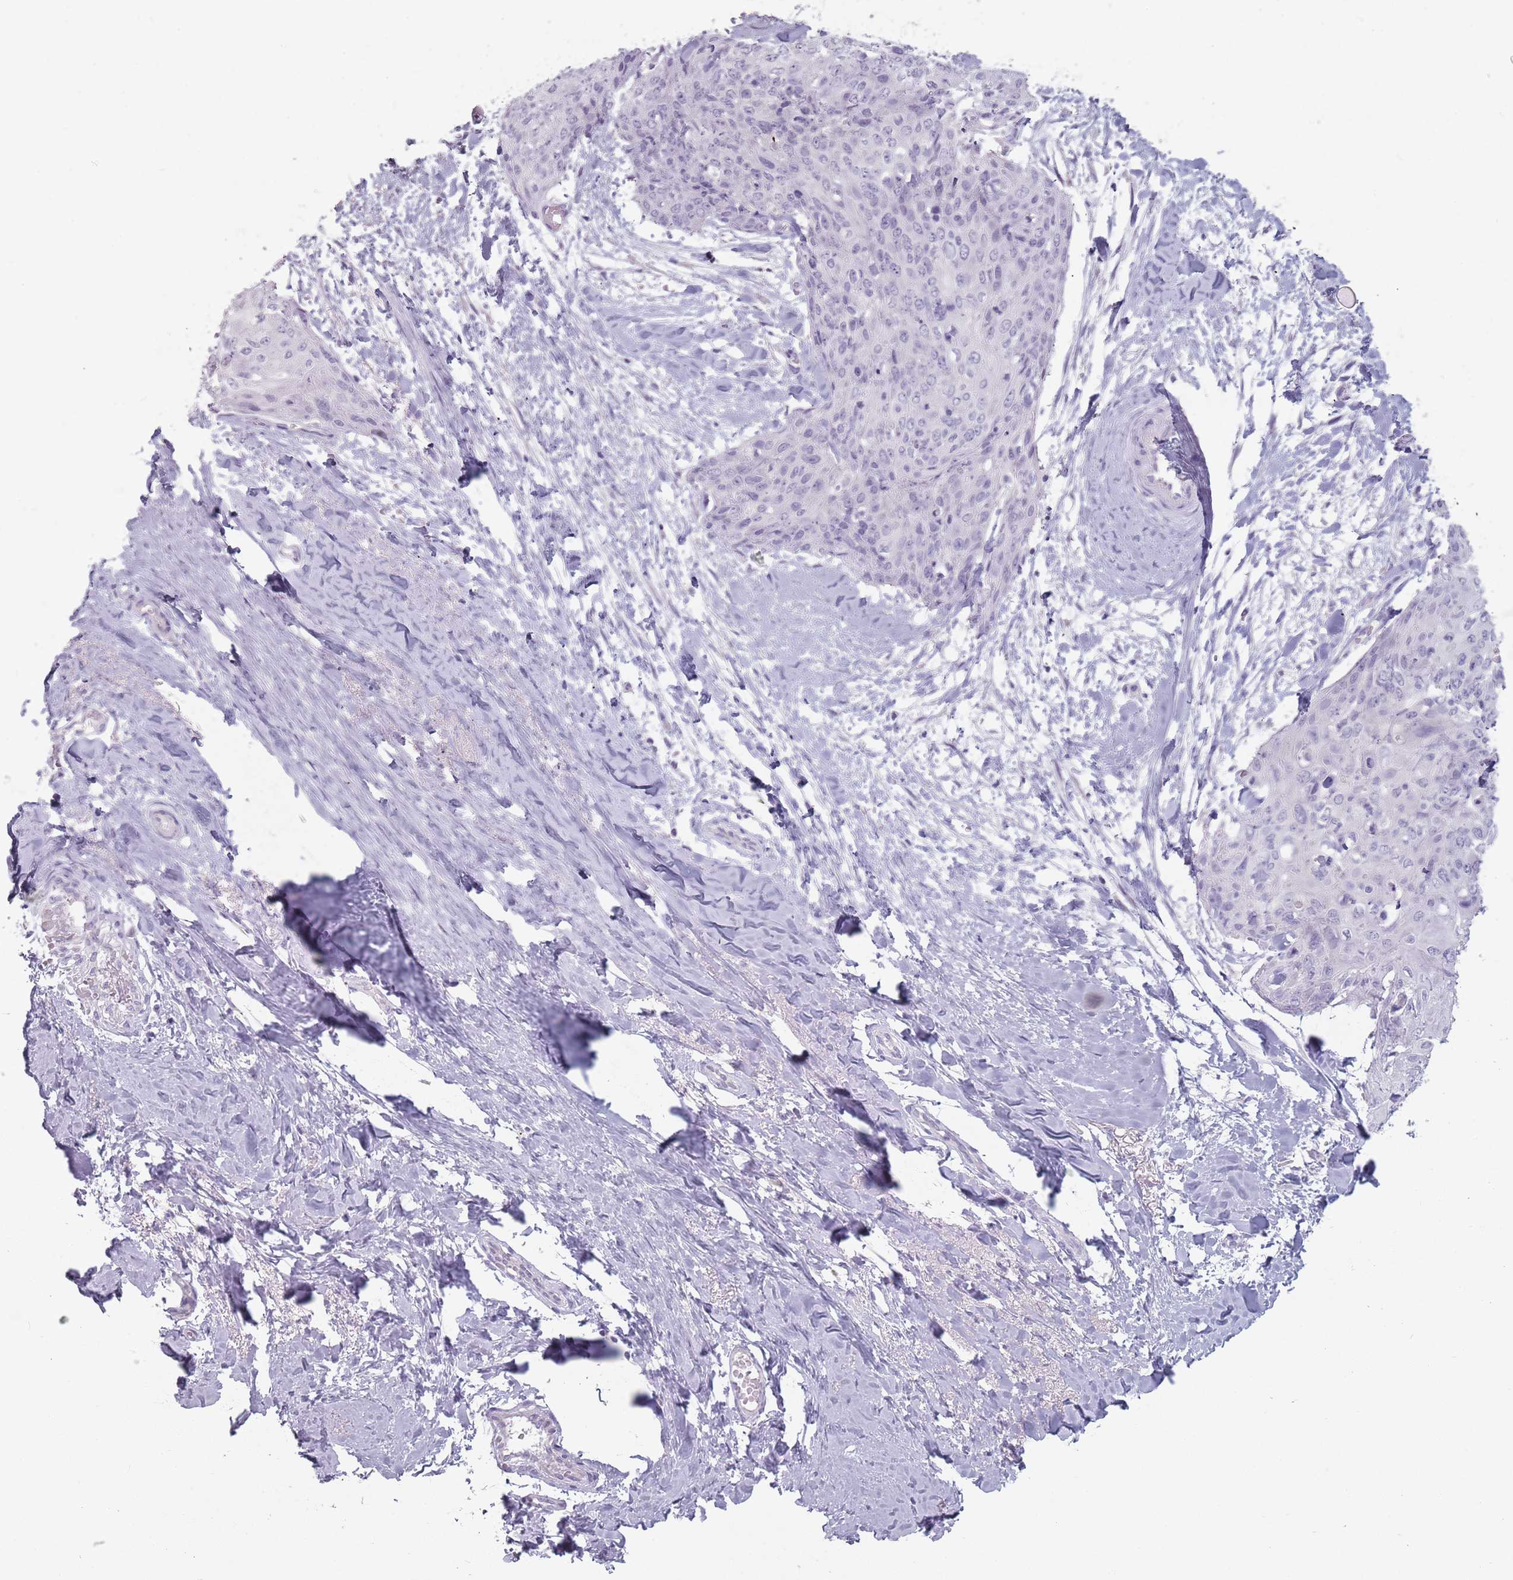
{"staining": {"intensity": "negative", "quantity": "none", "location": "none"}, "tissue": "skin cancer", "cell_type": "Tumor cells", "image_type": "cancer", "snomed": [{"axis": "morphology", "description": "Squamous cell carcinoma, NOS"}, {"axis": "topography", "description": "Skin"}, {"axis": "topography", "description": "Vulva"}], "caption": "DAB (3,3'-diaminobenzidine) immunohistochemical staining of human skin cancer (squamous cell carcinoma) displays no significant positivity in tumor cells.", "gene": "CEP19", "patient": {"sex": "female", "age": 85}}